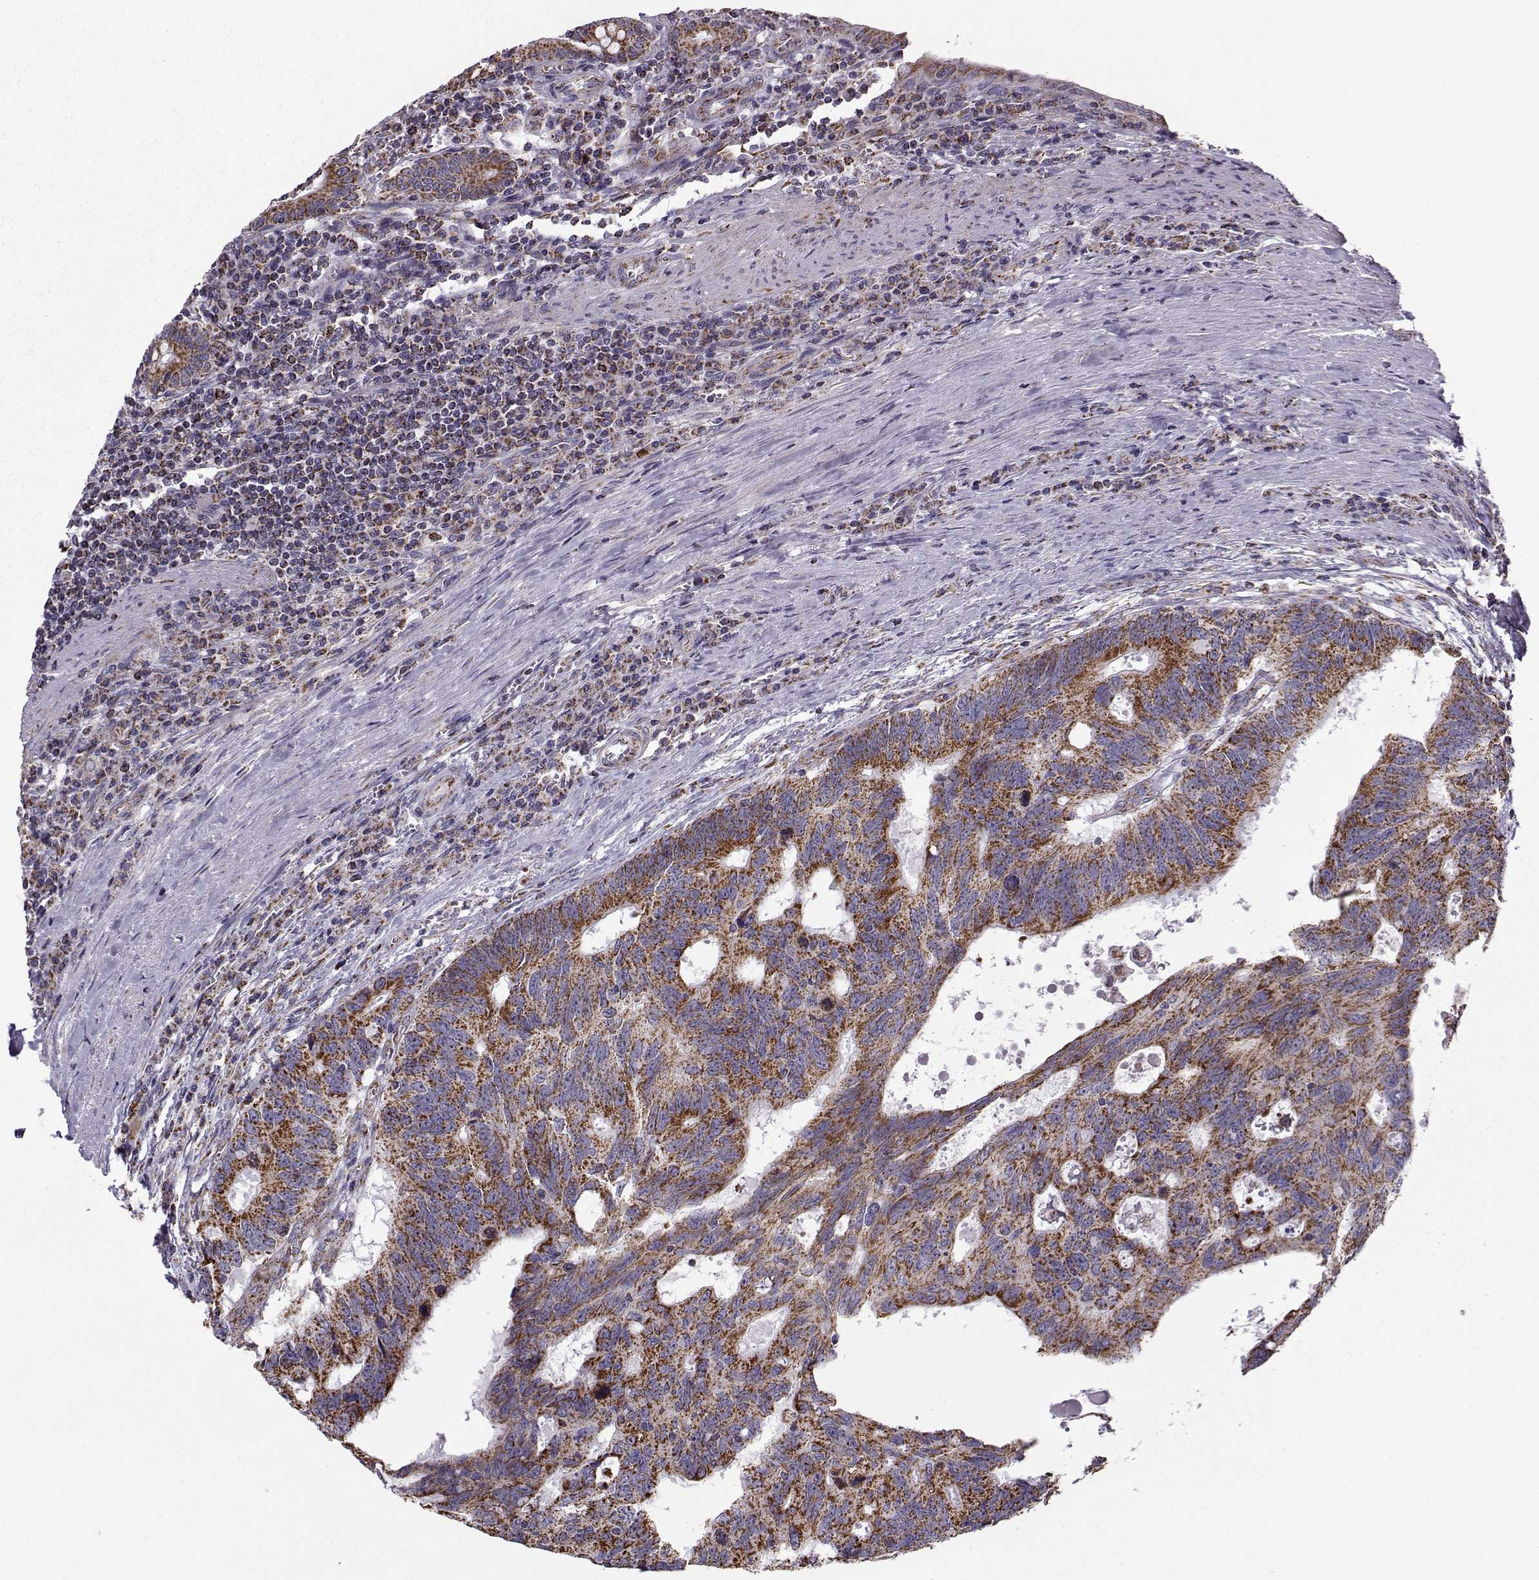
{"staining": {"intensity": "strong", "quantity": ">75%", "location": "cytoplasmic/membranous"}, "tissue": "colorectal cancer", "cell_type": "Tumor cells", "image_type": "cancer", "snomed": [{"axis": "morphology", "description": "Adenocarcinoma, NOS"}, {"axis": "topography", "description": "Colon"}], "caption": "Colorectal cancer (adenocarcinoma) stained for a protein (brown) reveals strong cytoplasmic/membranous positive expression in approximately >75% of tumor cells.", "gene": "NECAB3", "patient": {"sex": "female", "age": 77}}